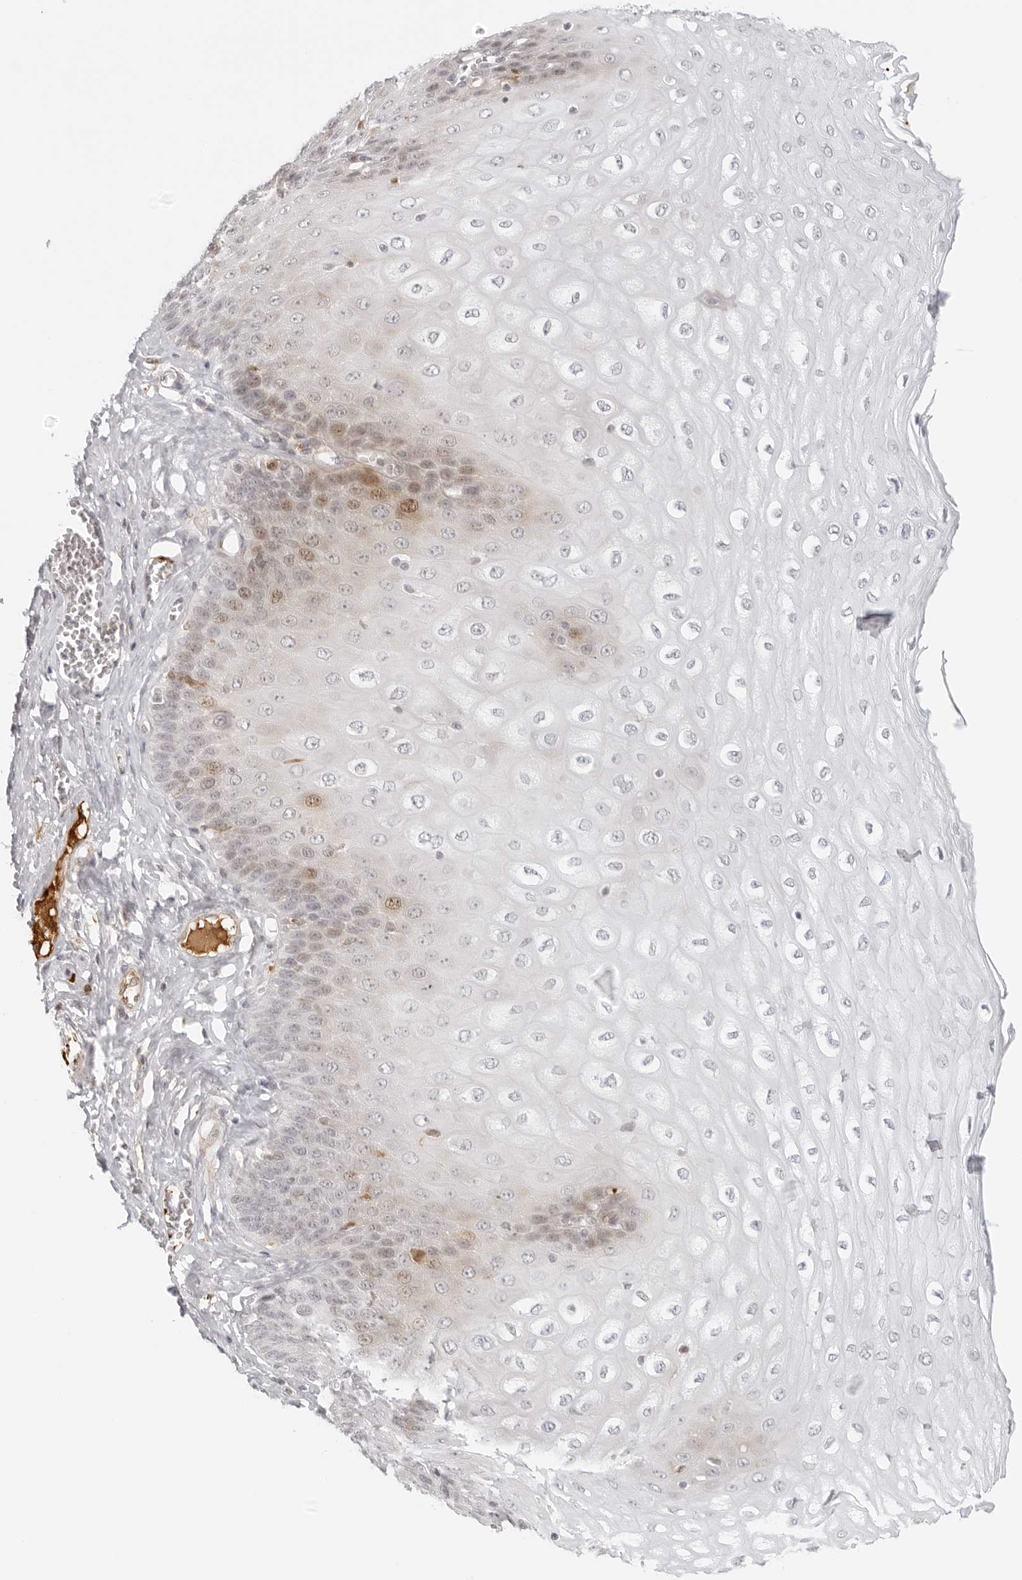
{"staining": {"intensity": "moderate", "quantity": "<25%", "location": "cytoplasmic/membranous,nuclear"}, "tissue": "esophagus", "cell_type": "Squamous epithelial cells", "image_type": "normal", "snomed": [{"axis": "morphology", "description": "Normal tissue, NOS"}, {"axis": "topography", "description": "Esophagus"}], "caption": "Unremarkable esophagus shows moderate cytoplasmic/membranous,nuclear positivity in about <25% of squamous epithelial cells.", "gene": "ZNF678", "patient": {"sex": "male", "age": 60}}